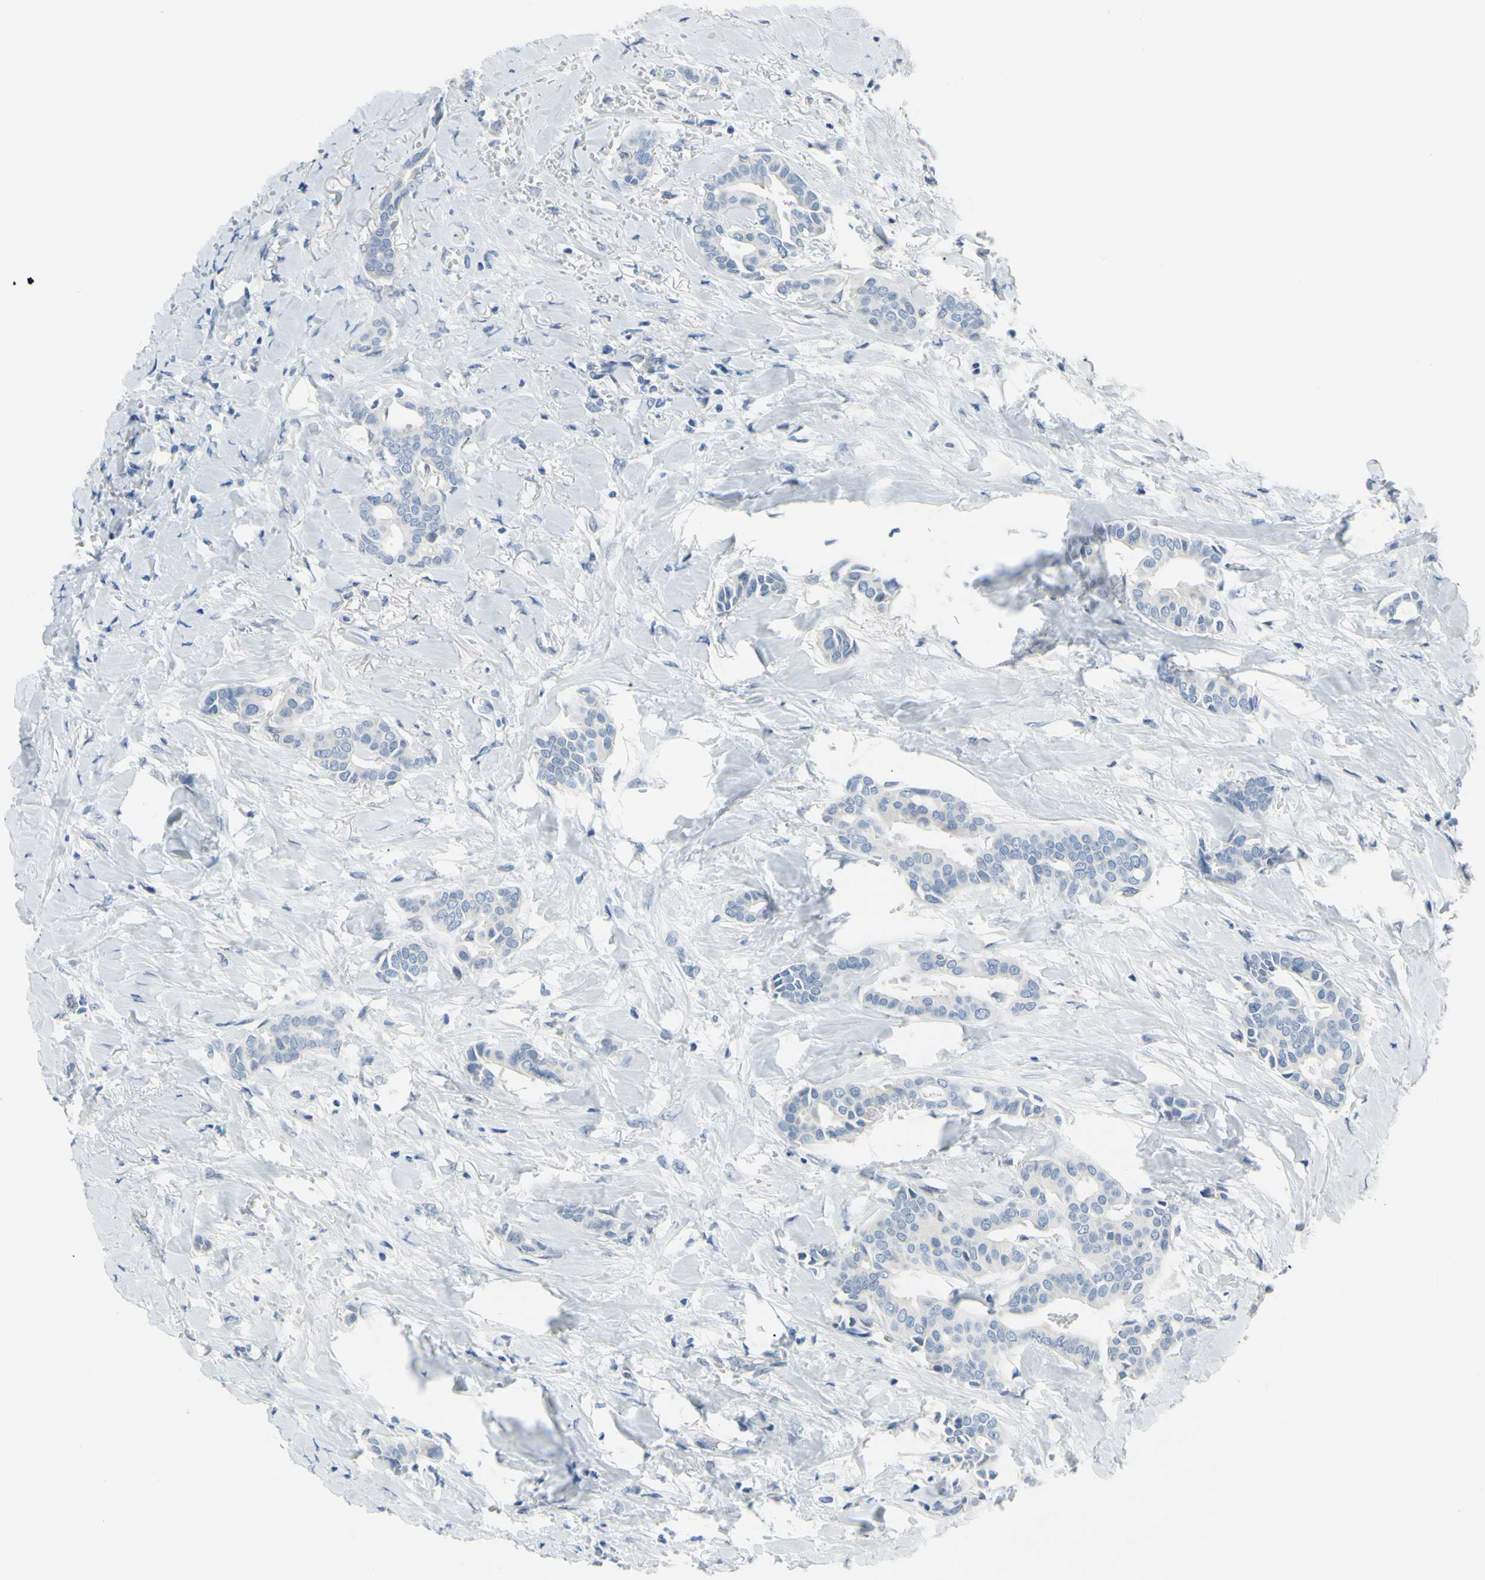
{"staining": {"intensity": "negative", "quantity": "none", "location": "none"}, "tissue": "head and neck cancer", "cell_type": "Tumor cells", "image_type": "cancer", "snomed": [{"axis": "morphology", "description": "Adenocarcinoma, NOS"}, {"axis": "topography", "description": "Salivary gland"}, {"axis": "topography", "description": "Head-Neck"}], "caption": "Head and neck cancer (adenocarcinoma) stained for a protein using immunohistochemistry (IHC) reveals no staining tumor cells.", "gene": "DCT", "patient": {"sex": "female", "age": 59}}